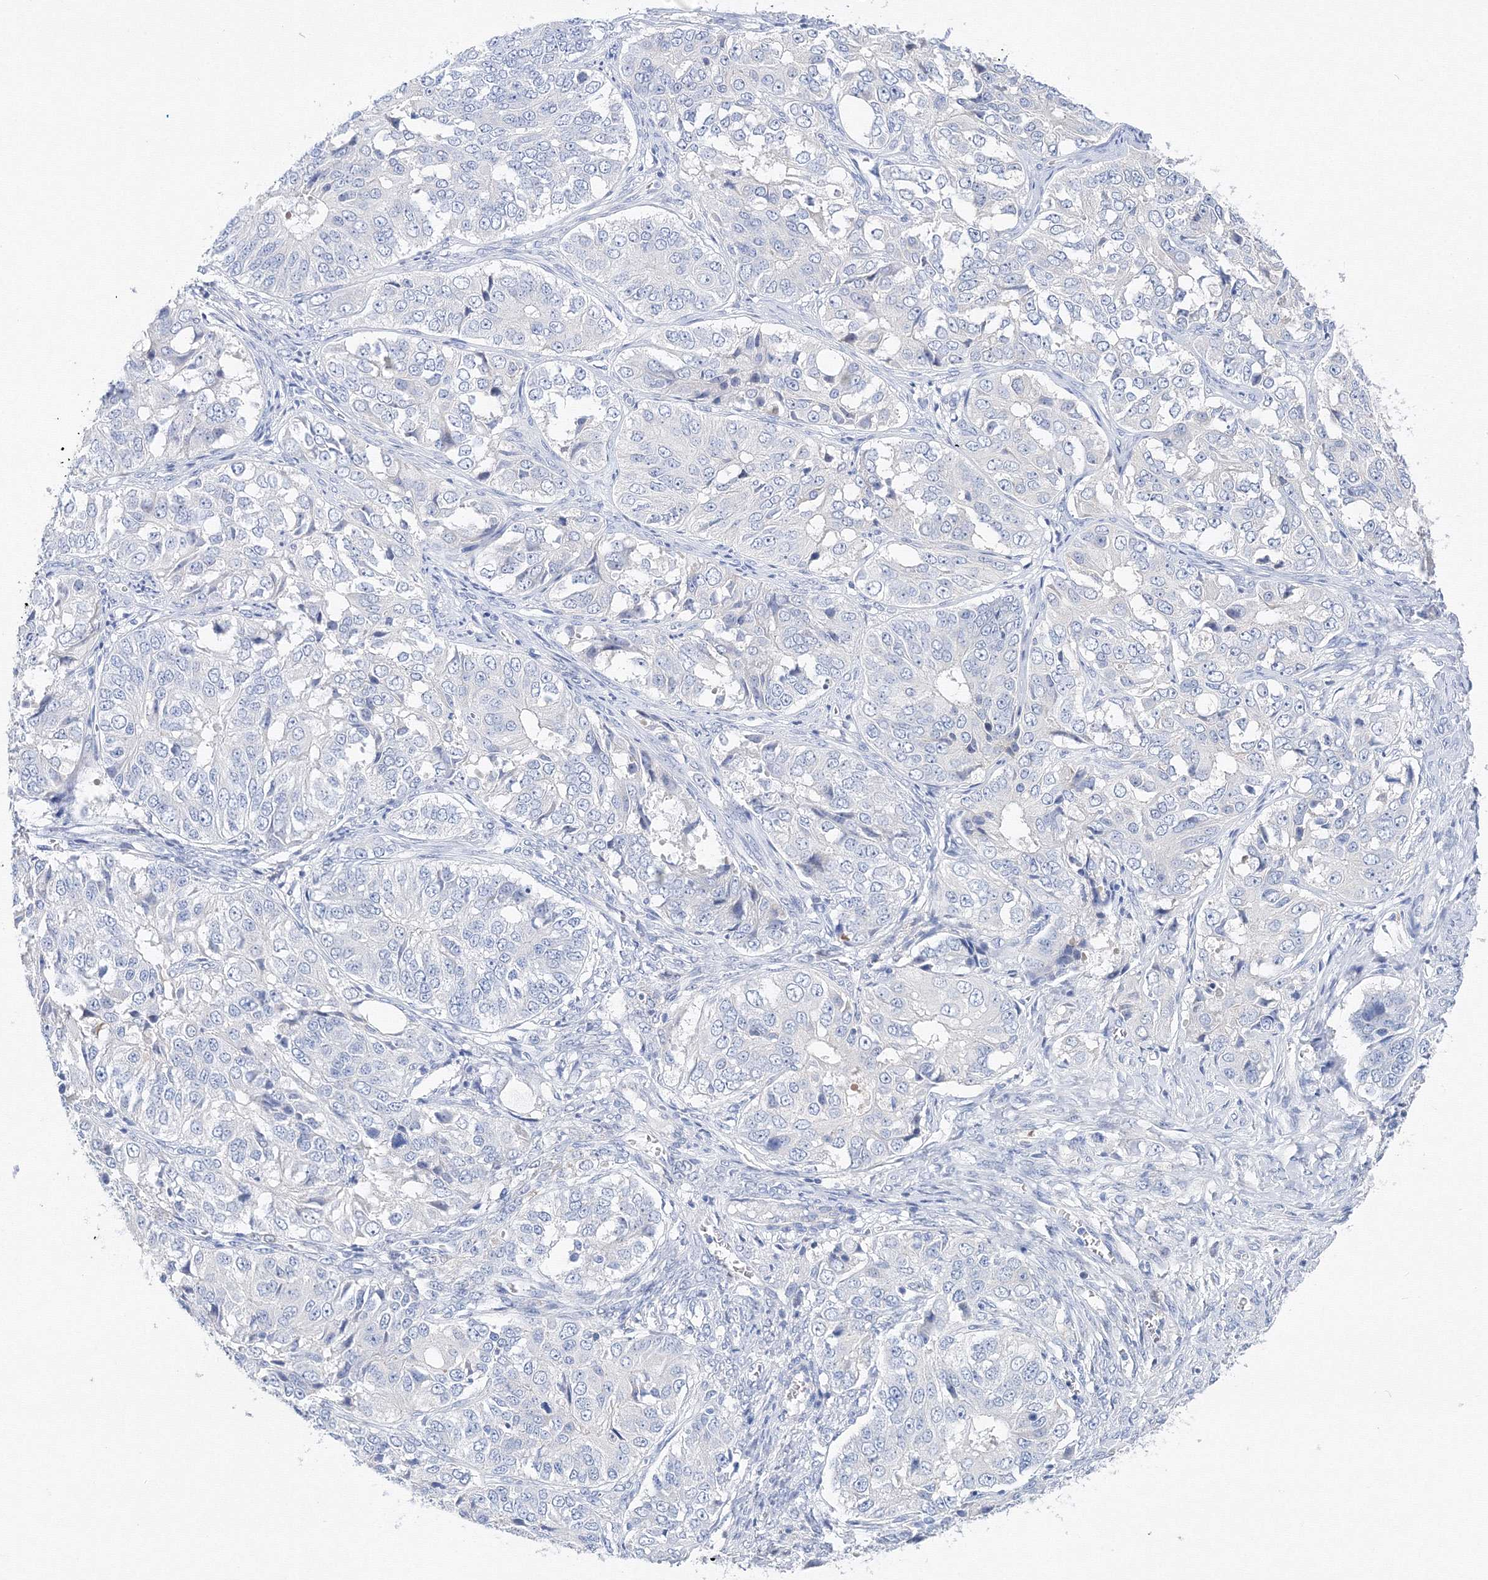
{"staining": {"intensity": "negative", "quantity": "none", "location": "none"}, "tissue": "ovarian cancer", "cell_type": "Tumor cells", "image_type": "cancer", "snomed": [{"axis": "morphology", "description": "Carcinoma, endometroid"}, {"axis": "topography", "description": "Ovary"}], "caption": "Tumor cells show no significant expression in ovarian cancer (endometroid carcinoma).", "gene": "TAMM41", "patient": {"sex": "female", "age": 51}}